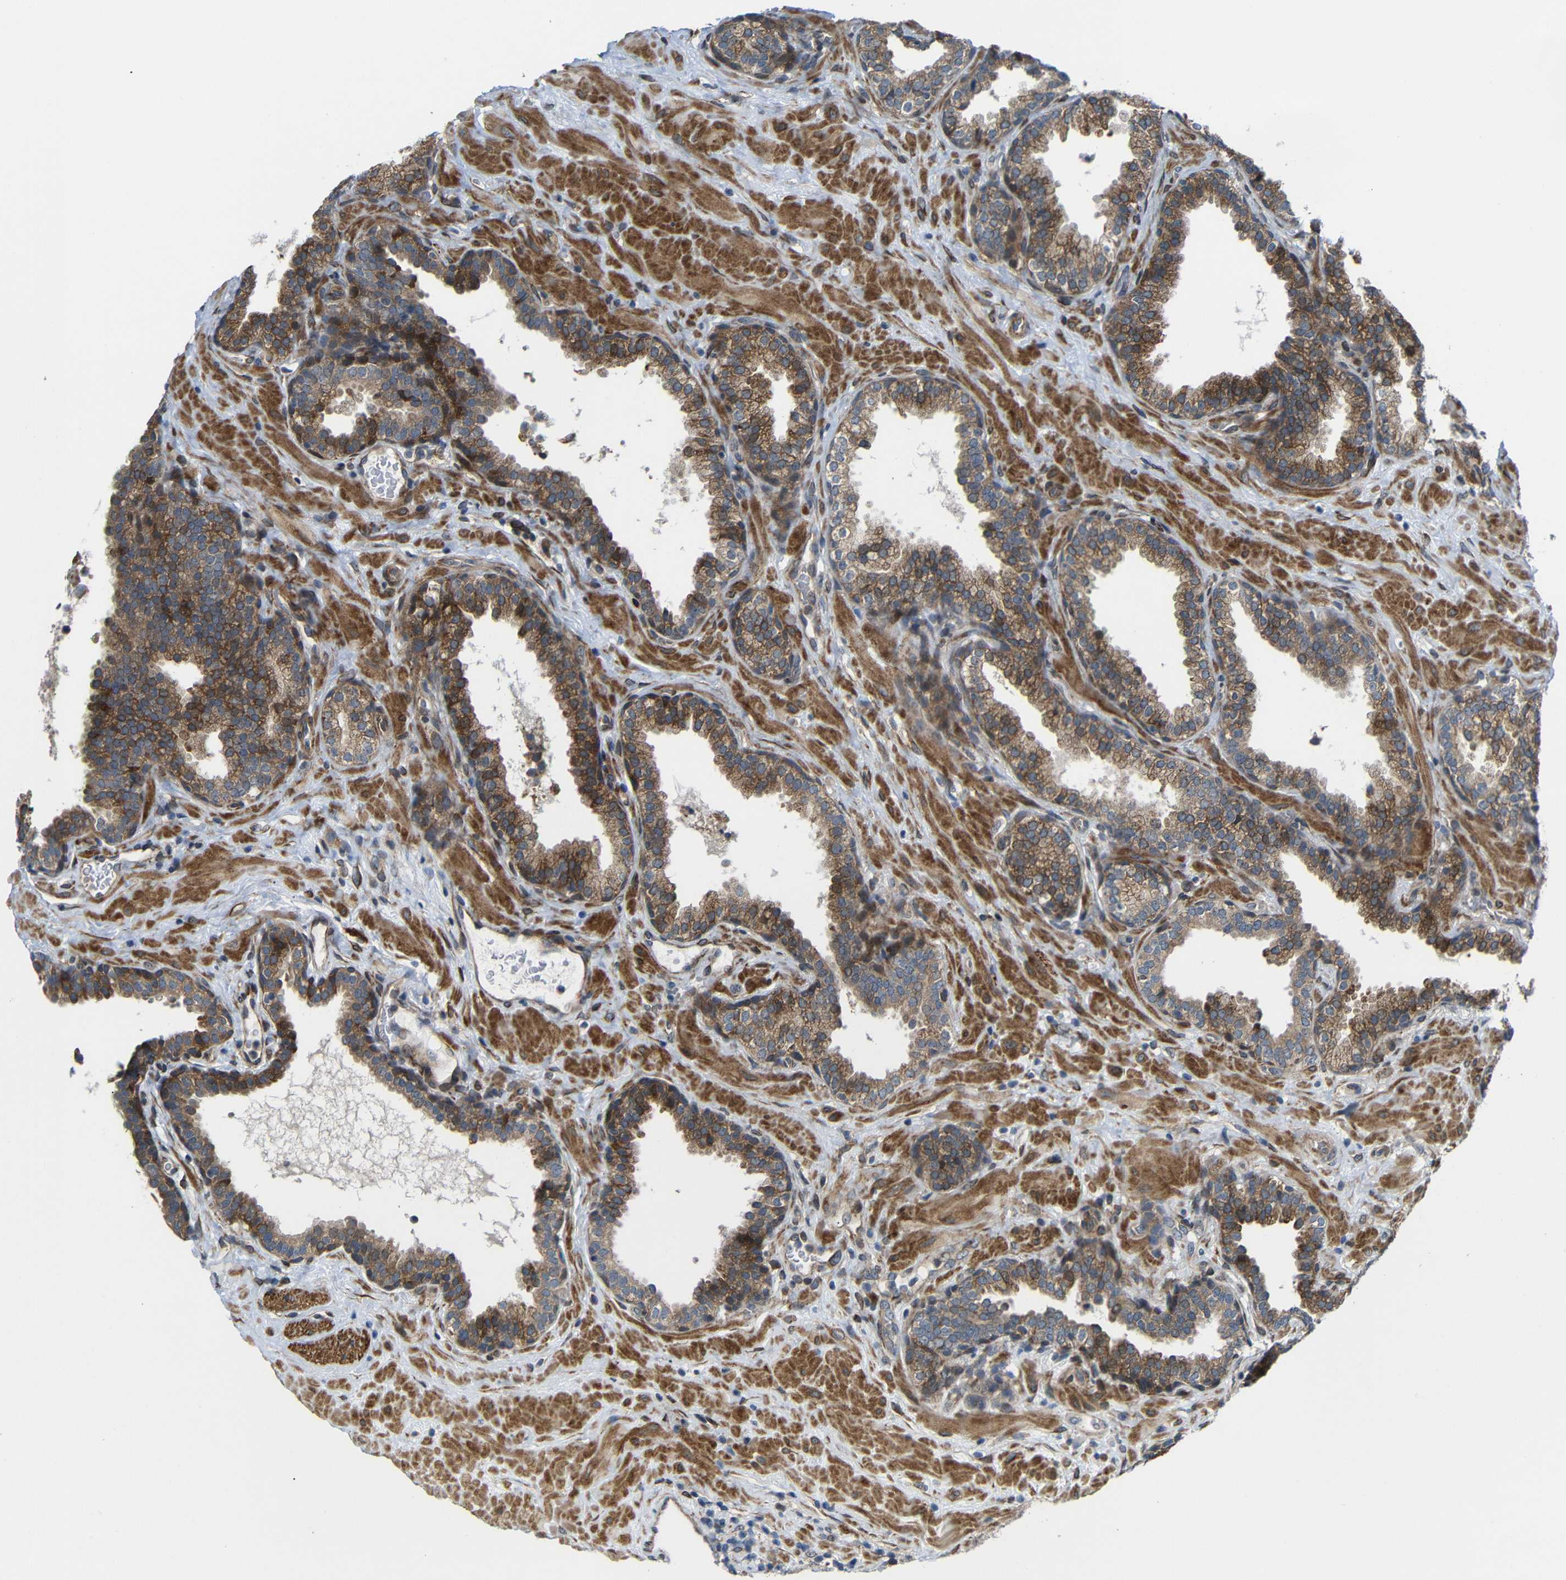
{"staining": {"intensity": "moderate", "quantity": ">75%", "location": "cytoplasmic/membranous"}, "tissue": "prostate", "cell_type": "Glandular cells", "image_type": "normal", "snomed": [{"axis": "morphology", "description": "Normal tissue, NOS"}, {"axis": "topography", "description": "Prostate"}], "caption": "Immunohistochemical staining of normal prostate demonstrates medium levels of moderate cytoplasmic/membranous expression in about >75% of glandular cells.", "gene": "P3H2", "patient": {"sex": "male", "age": 51}}